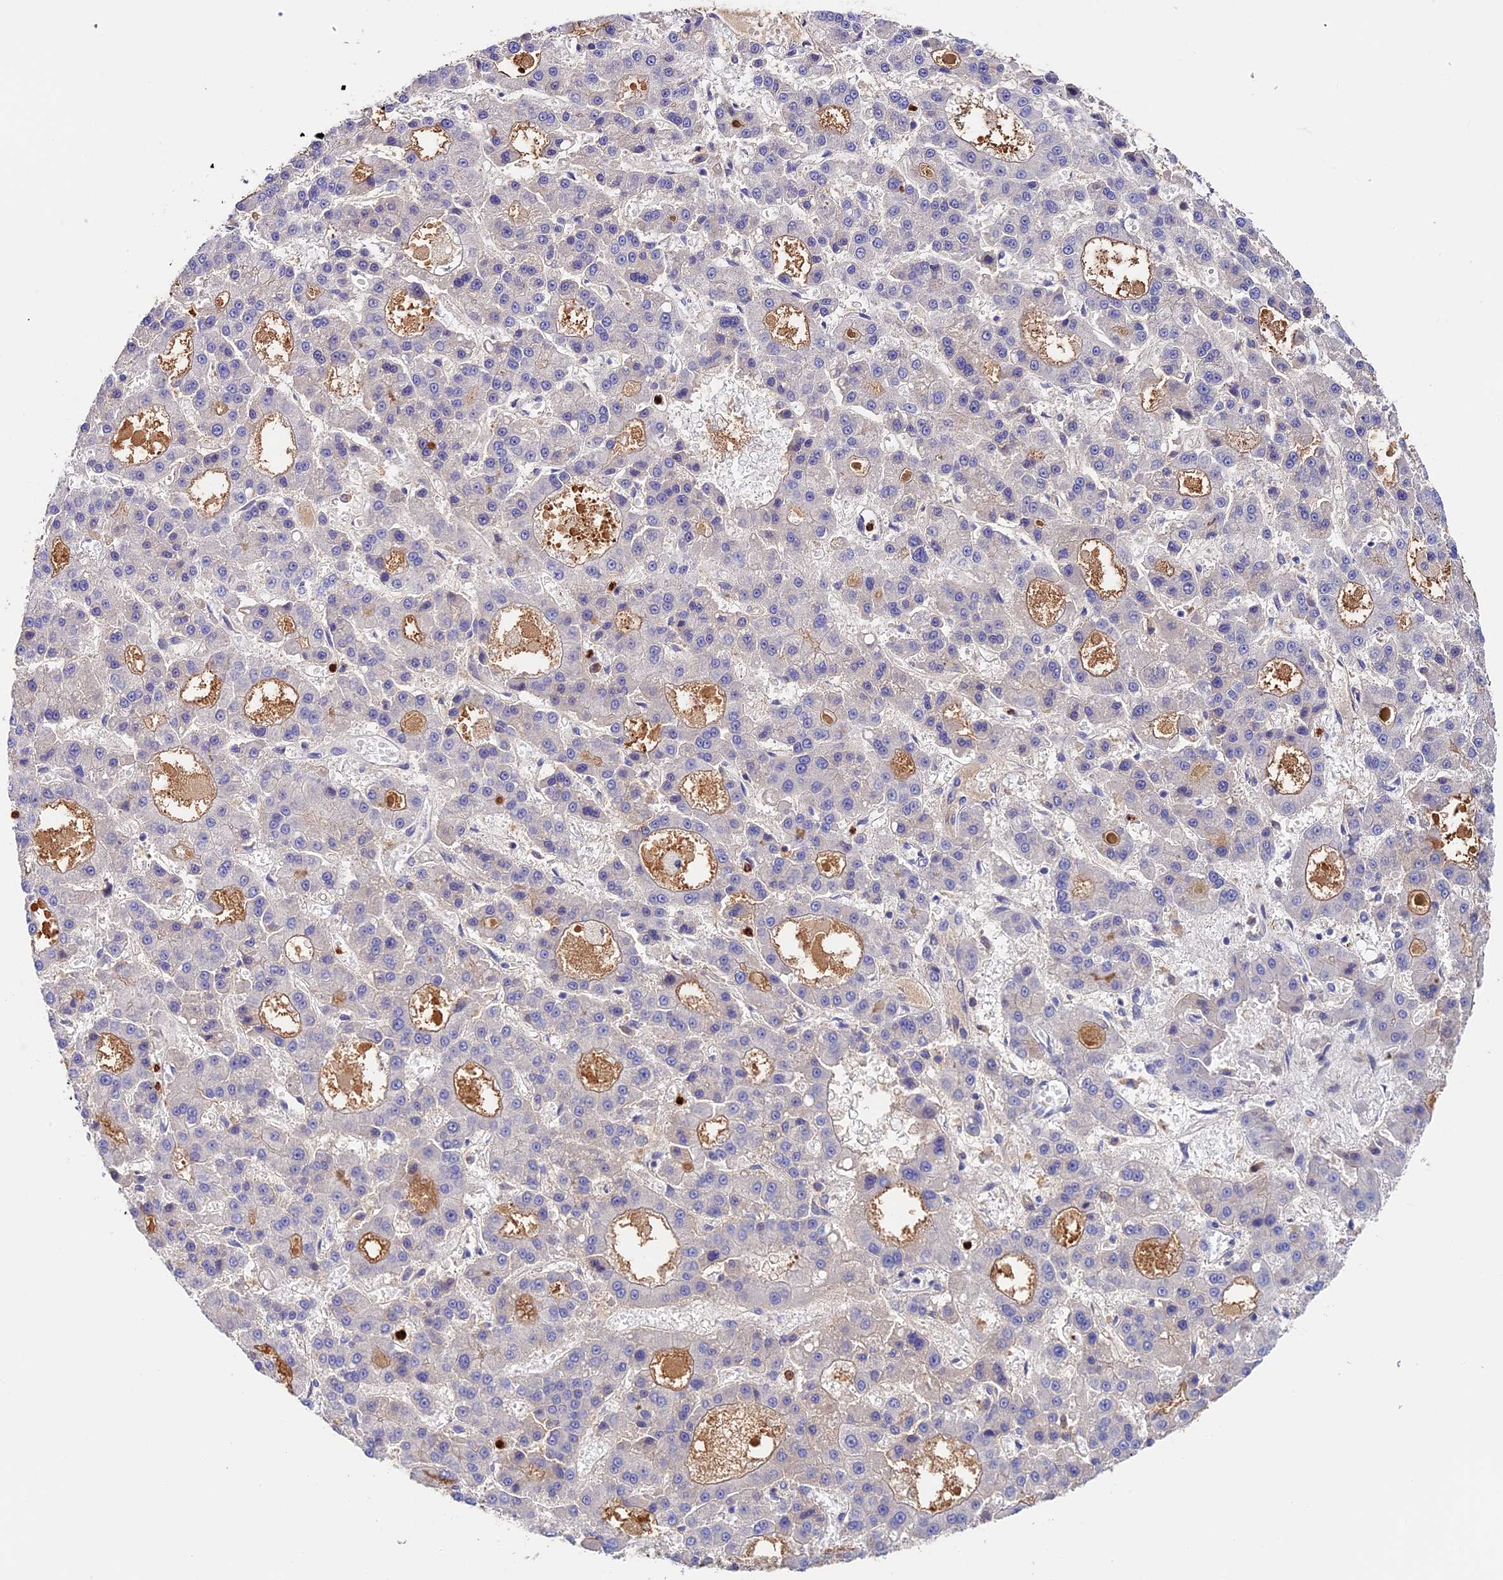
{"staining": {"intensity": "negative", "quantity": "none", "location": "none"}, "tissue": "liver cancer", "cell_type": "Tumor cells", "image_type": "cancer", "snomed": [{"axis": "morphology", "description": "Carcinoma, Hepatocellular, NOS"}, {"axis": "topography", "description": "Liver"}], "caption": "Immunohistochemistry of human liver cancer shows no expression in tumor cells.", "gene": "ADGRD1", "patient": {"sex": "male", "age": 70}}